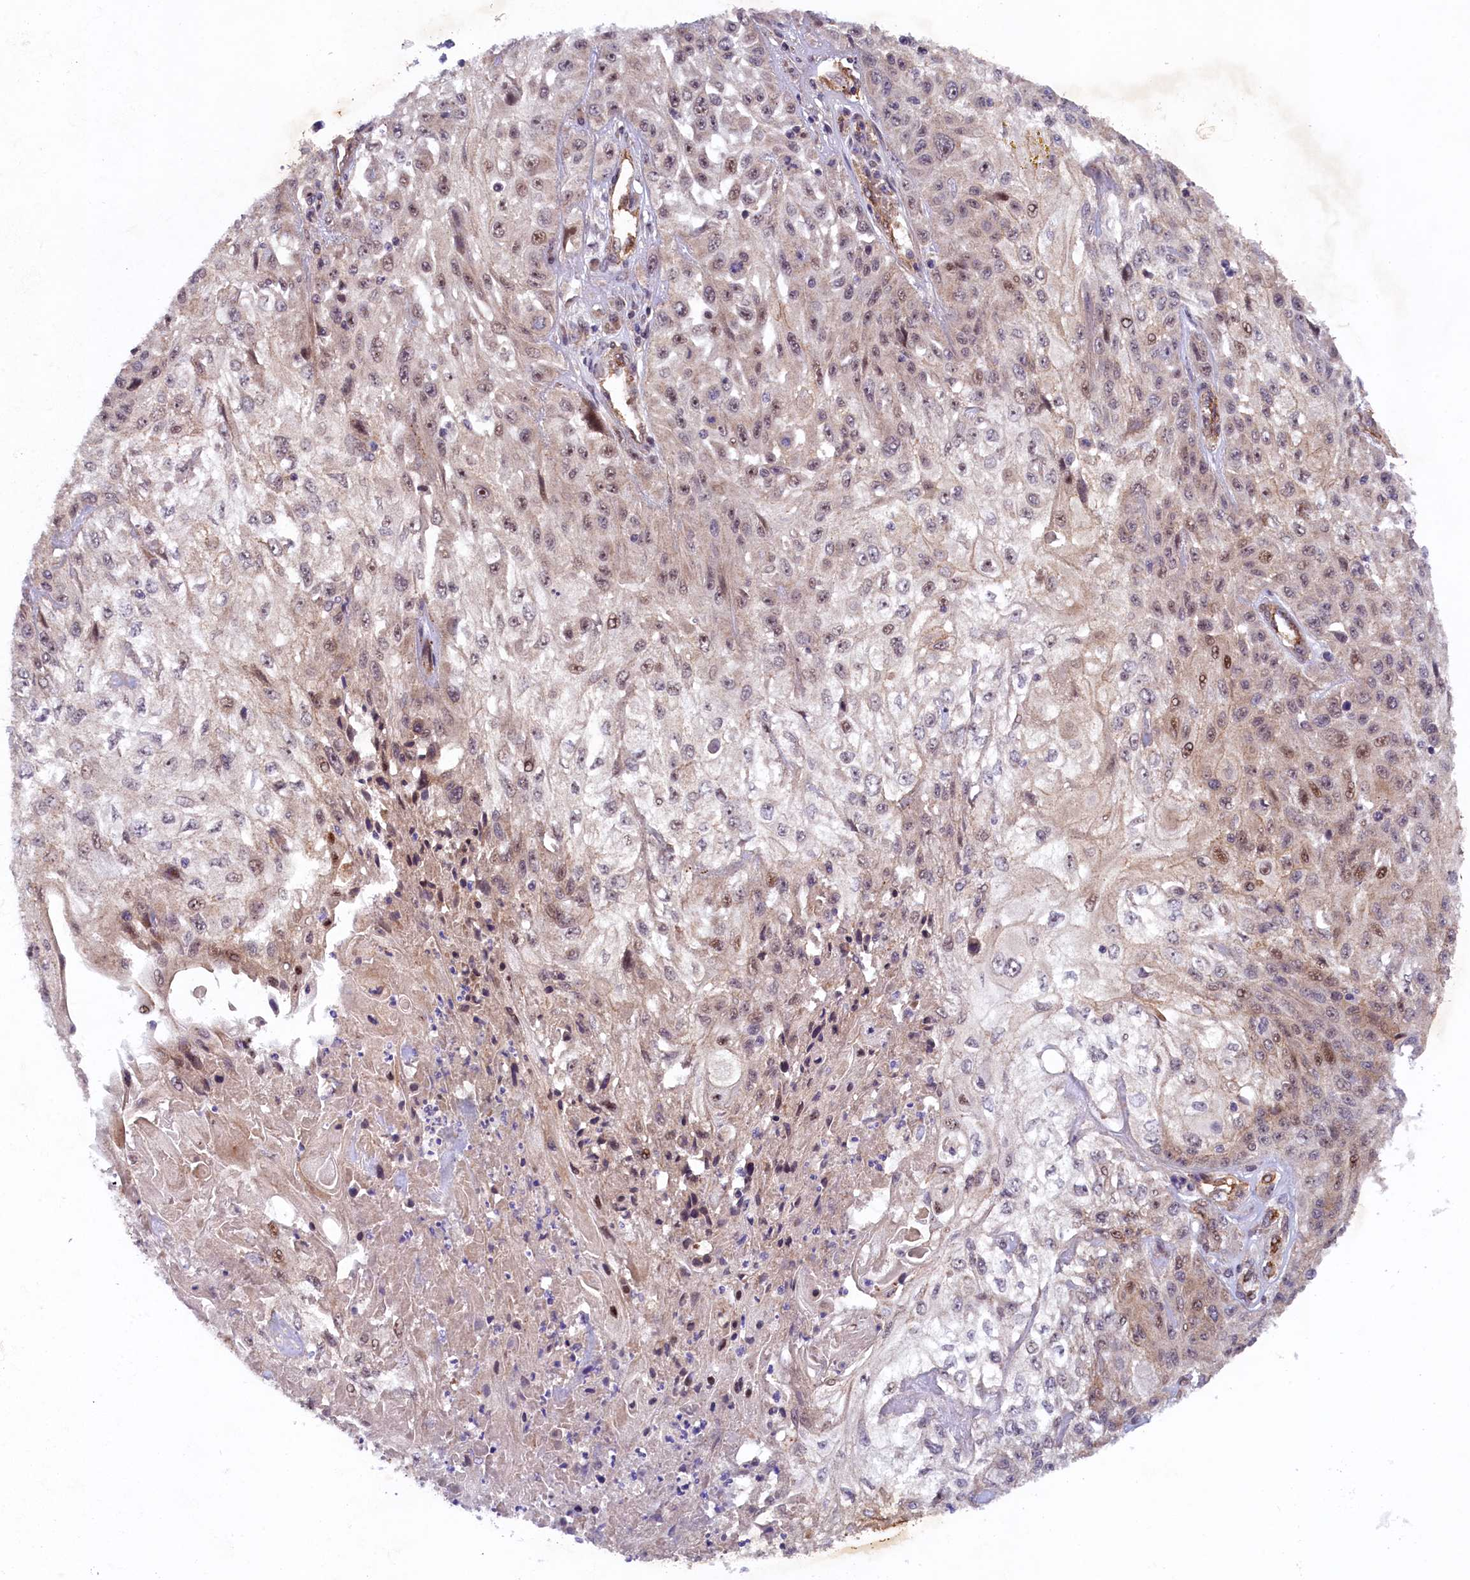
{"staining": {"intensity": "weak", "quantity": ">75%", "location": "nuclear"}, "tissue": "skin cancer", "cell_type": "Tumor cells", "image_type": "cancer", "snomed": [{"axis": "morphology", "description": "Squamous cell carcinoma, NOS"}, {"axis": "morphology", "description": "Squamous cell carcinoma, metastatic, NOS"}, {"axis": "topography", "description": "Skin"}, {"axis": "topography", "description": "Lymph node"}], "caption": "About >75% of tumor cells in skin cancer (squamous cell carcinoma) demonstrate weak nuclear protein expression as visualized by brown immunohistochemical staining.", "gene": "ARL14EP", "patient": {"sex": "male", "age": 75}}